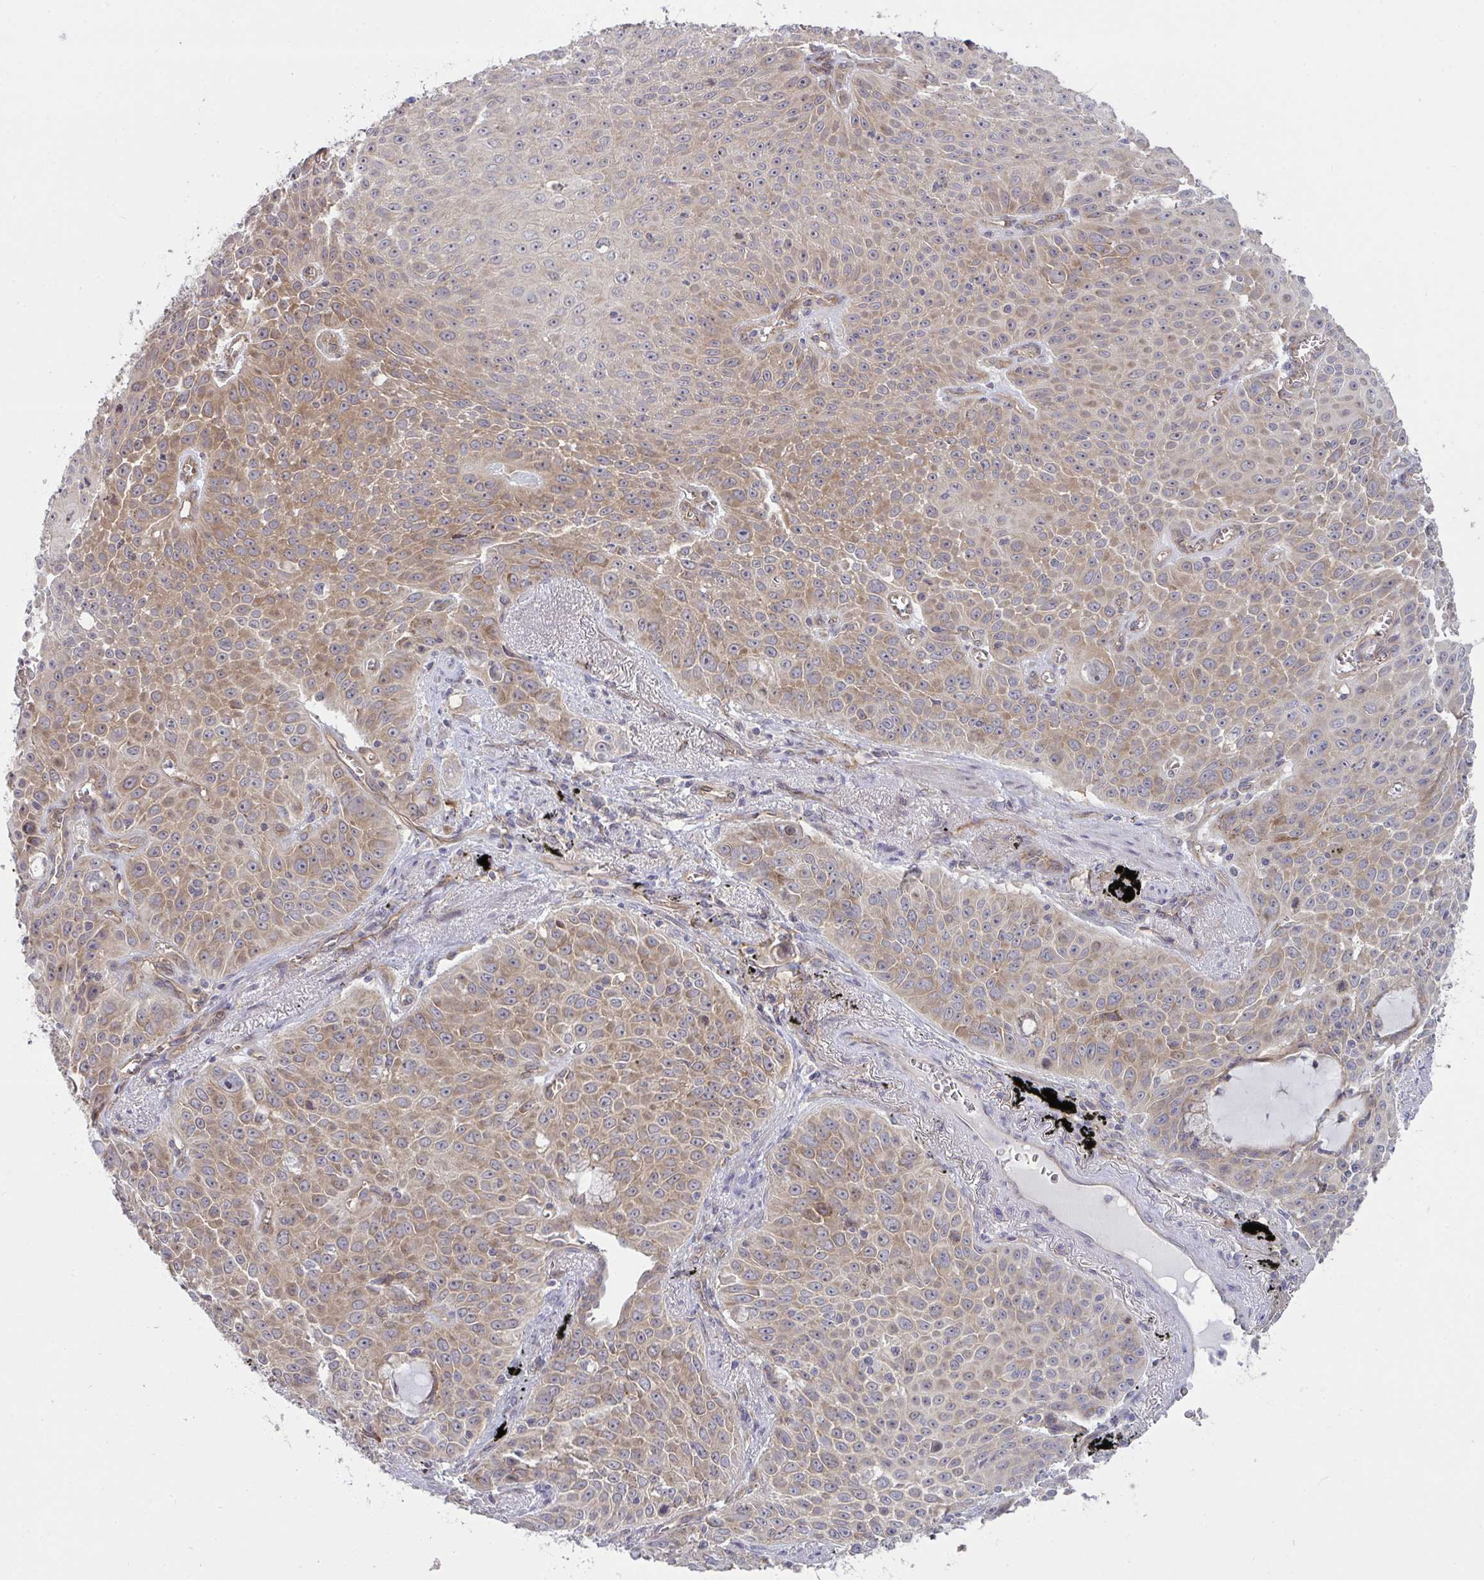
{"staining": {"intensity": "moderate", "quantity": "25%-75%", "location": "cytoplasmic/membranous"}, "tissue": "lung cancer", "cell_type": "Tumor cells", "image_type": "cancer", "snomed": [{"axis": "morphology", "description": "Squamous cell carcinoma, NOS"}, {"axis": "morphology", "description": "Squamous cell carcinoma, metastatic, NOS"}, {"axis": "topography", "description": "Lymph node"}, {"axis": "topography", "description": "Lung"}], "caption": "Protein expression by immunohistochemistry (IHC) shows moderate cytoplasmic/membranous positivity in approximately 25%-75% of tumor cells in lung cancer (metastatic squamous cell carcinoma).", "gene": "CASP9", "patient": {"sex": "female", "age": 62}}